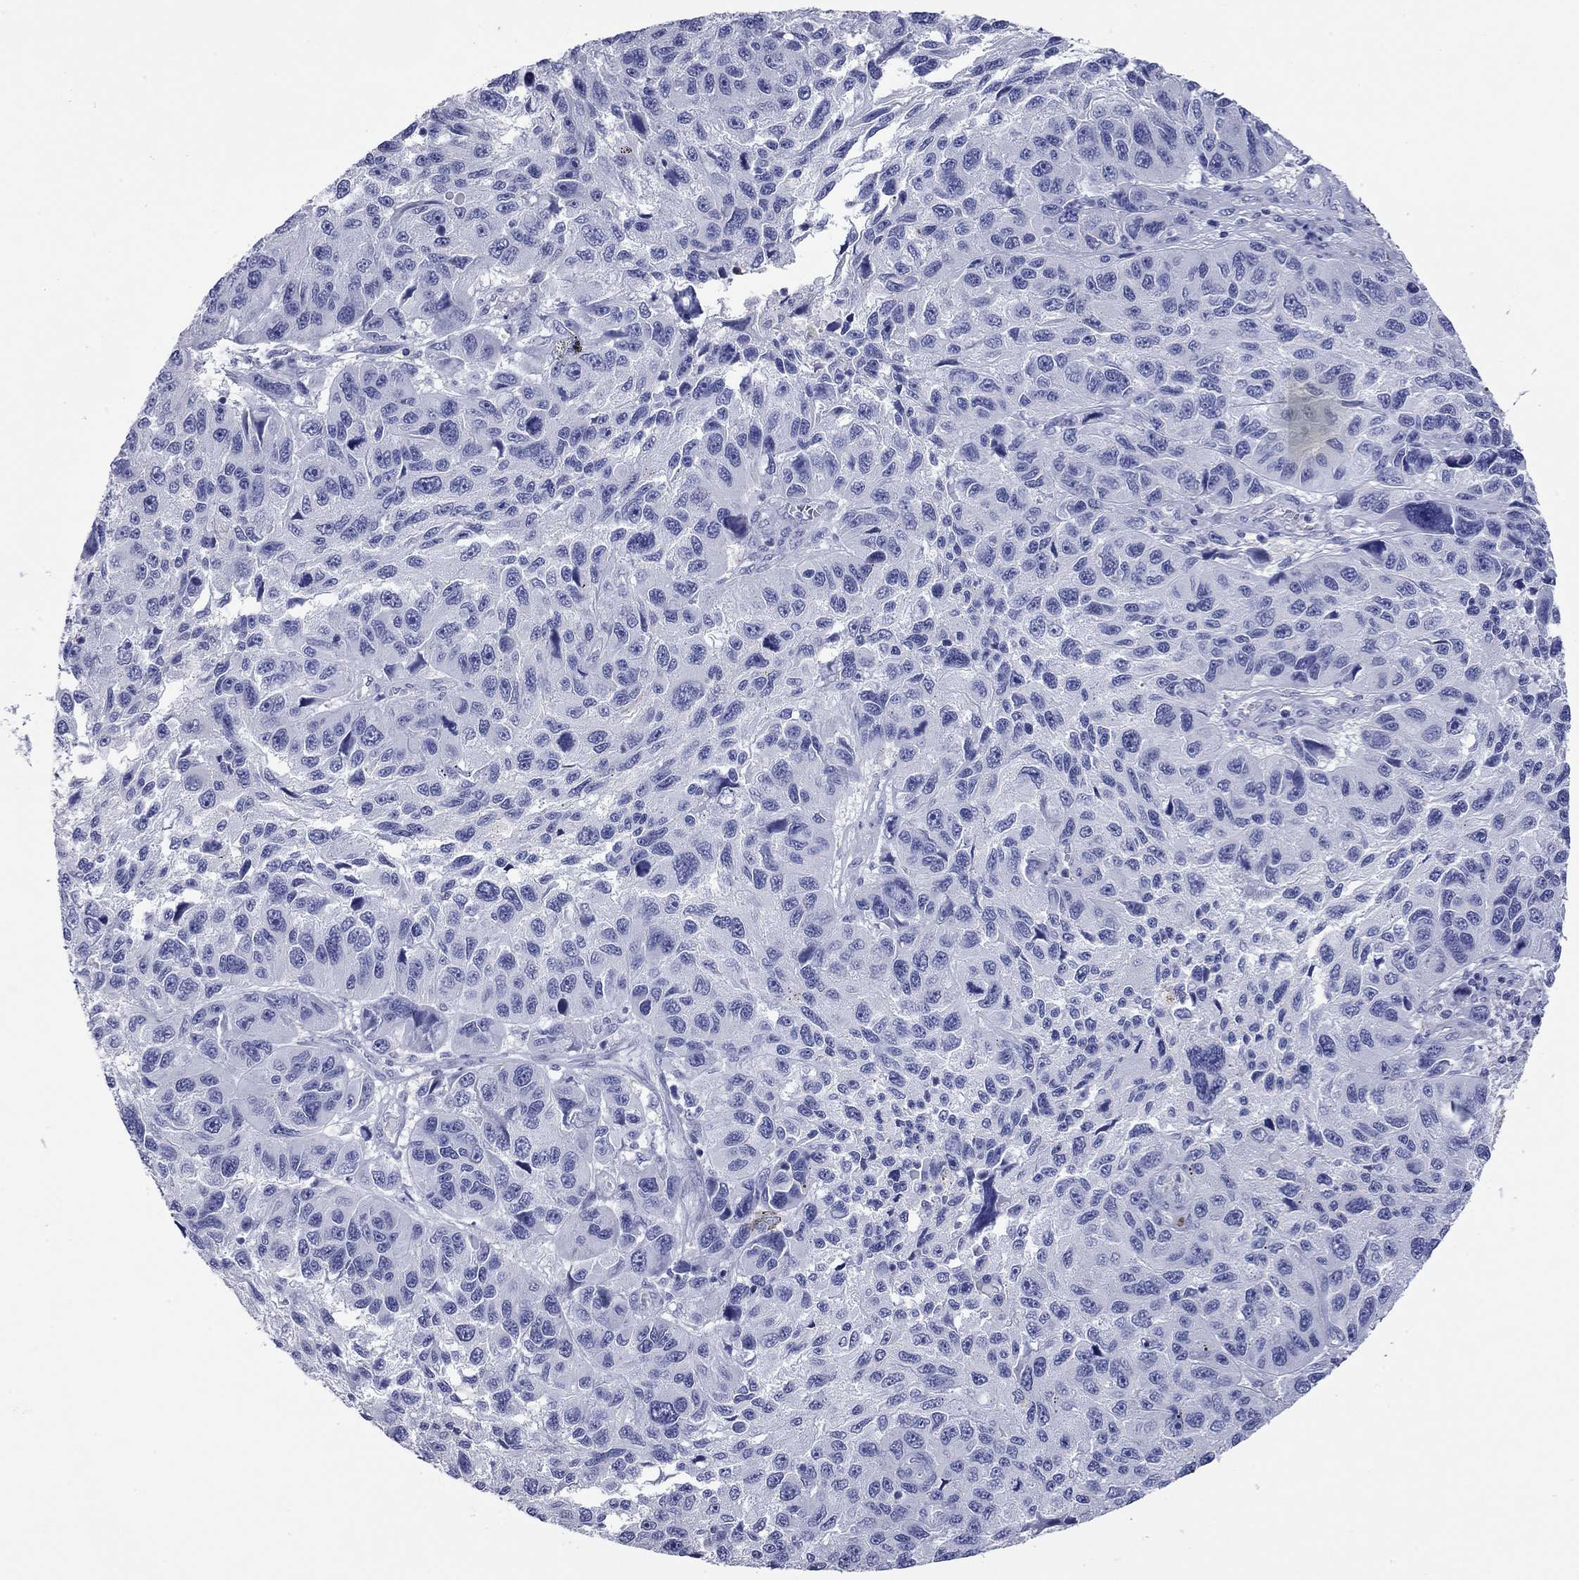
{"staining": {"intensity": "negative", "quantity": "none", "location": "none"}, "tissue": "melanoma", "cell_type": "Tumor cells", "image_type": "cancer", "snomed": [{"axis": "morphology", "description": "Malignant melanoma, NOS"}, {"axis": "topography", "description": "Skin"}], "caption": "Tumor cells are negative for protein expression in human melanoma.", "gene": "ACTL7B", "patient": {"sex": "male", "age": 53}}